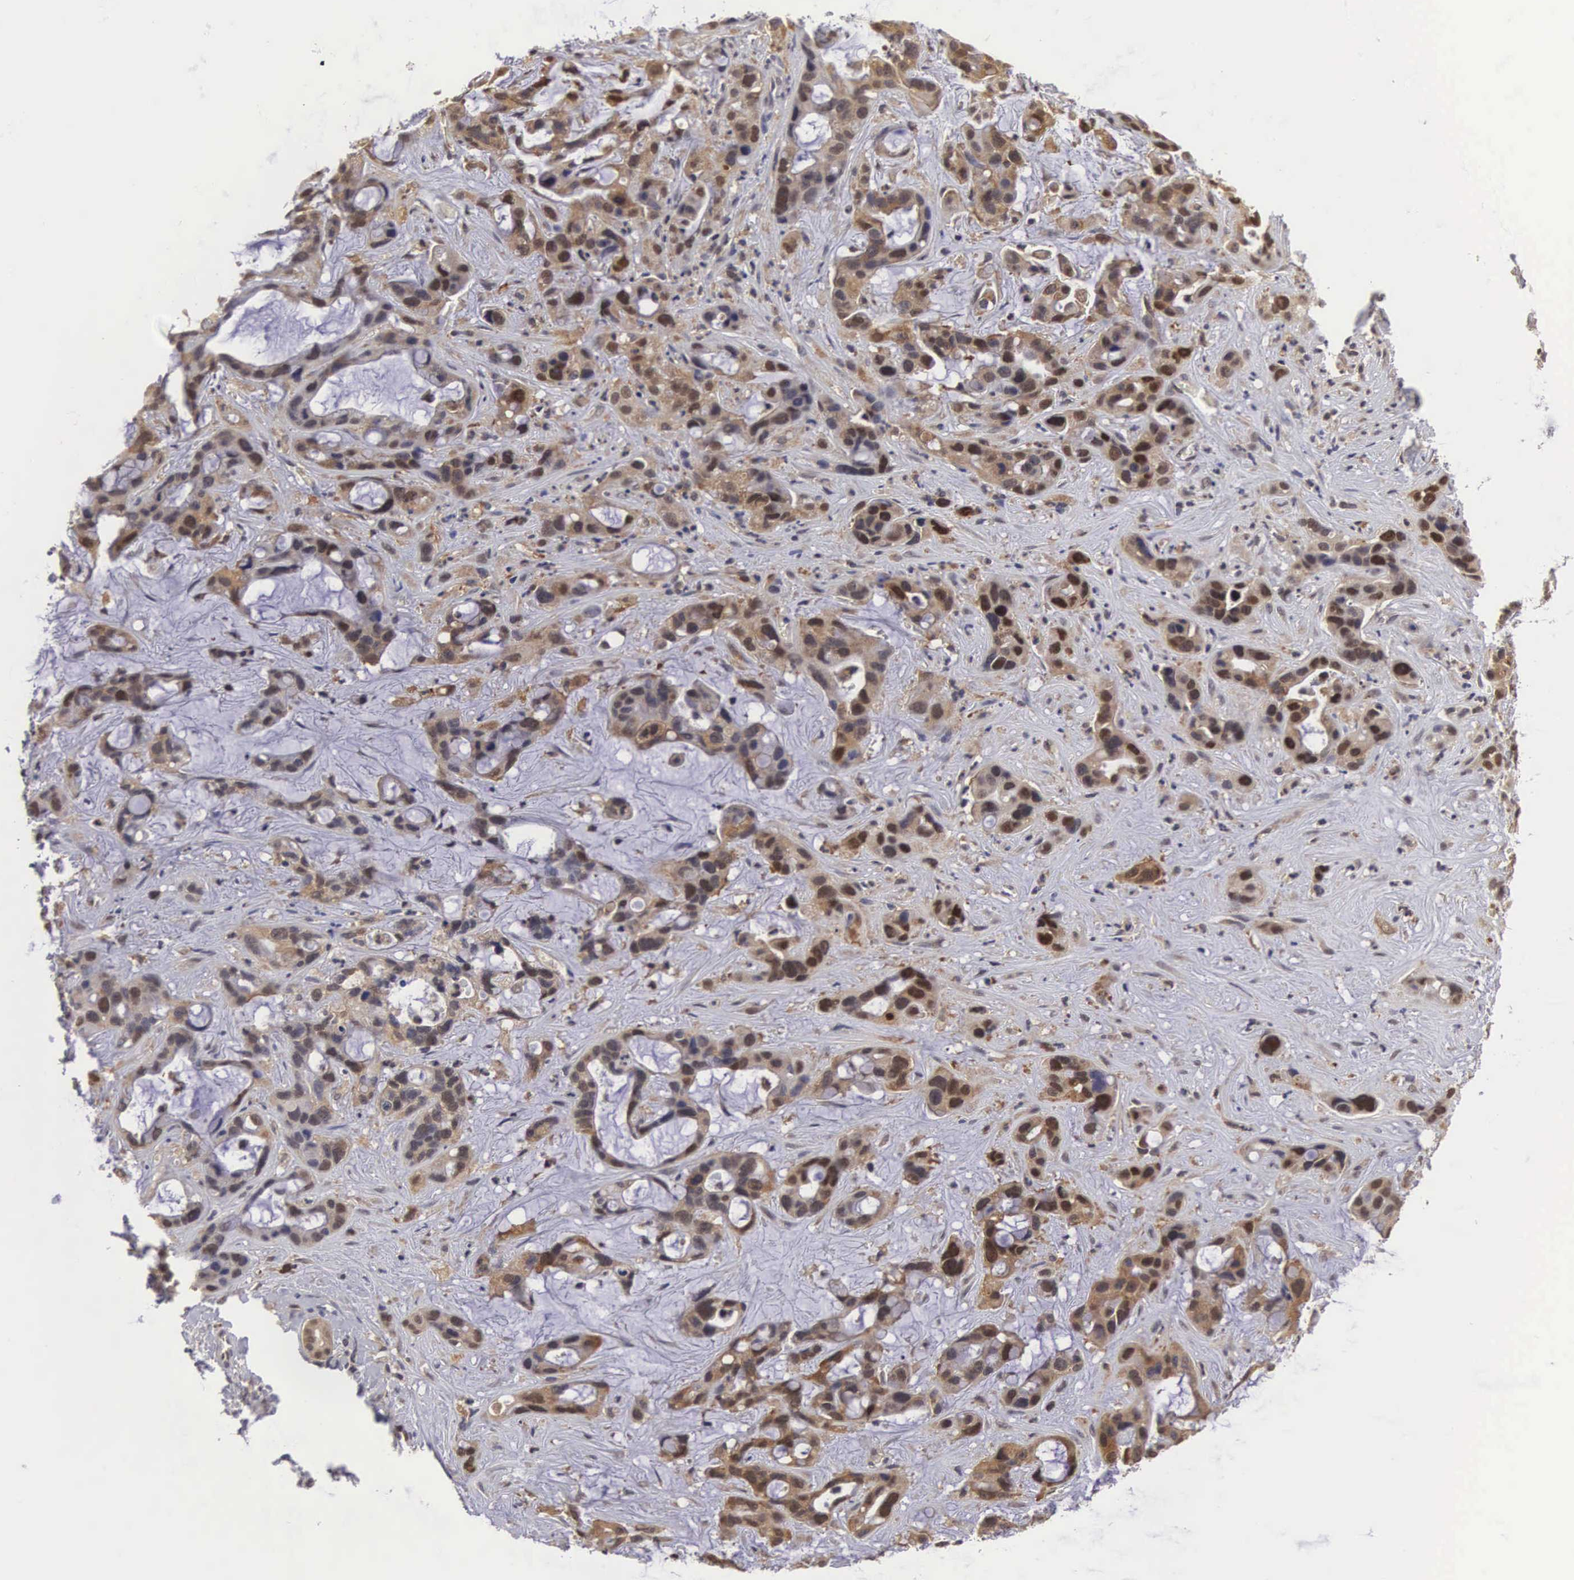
{"staining": {"intensity": "moderate", "quantity": ">75%", "location": "cytoplasmic/membranous,nuclear"}, "tissue": "liver cancer", "cell_type": "Tumor cells", "image_type": "cancer", "snomed": [{"axis": "morphology", "description": "Cholangiocarcinoma"}, {"axis": "topography", "description": "Liver"}], "caption": "A histopathology image of liver cholangiocarcinoma stained for a protein exhibits moderate cytoplasmic/membranous and nuclear brown staining in tumor cells.", "gene": "ADSL", "patient": {"sex": "female", "age": 65}}